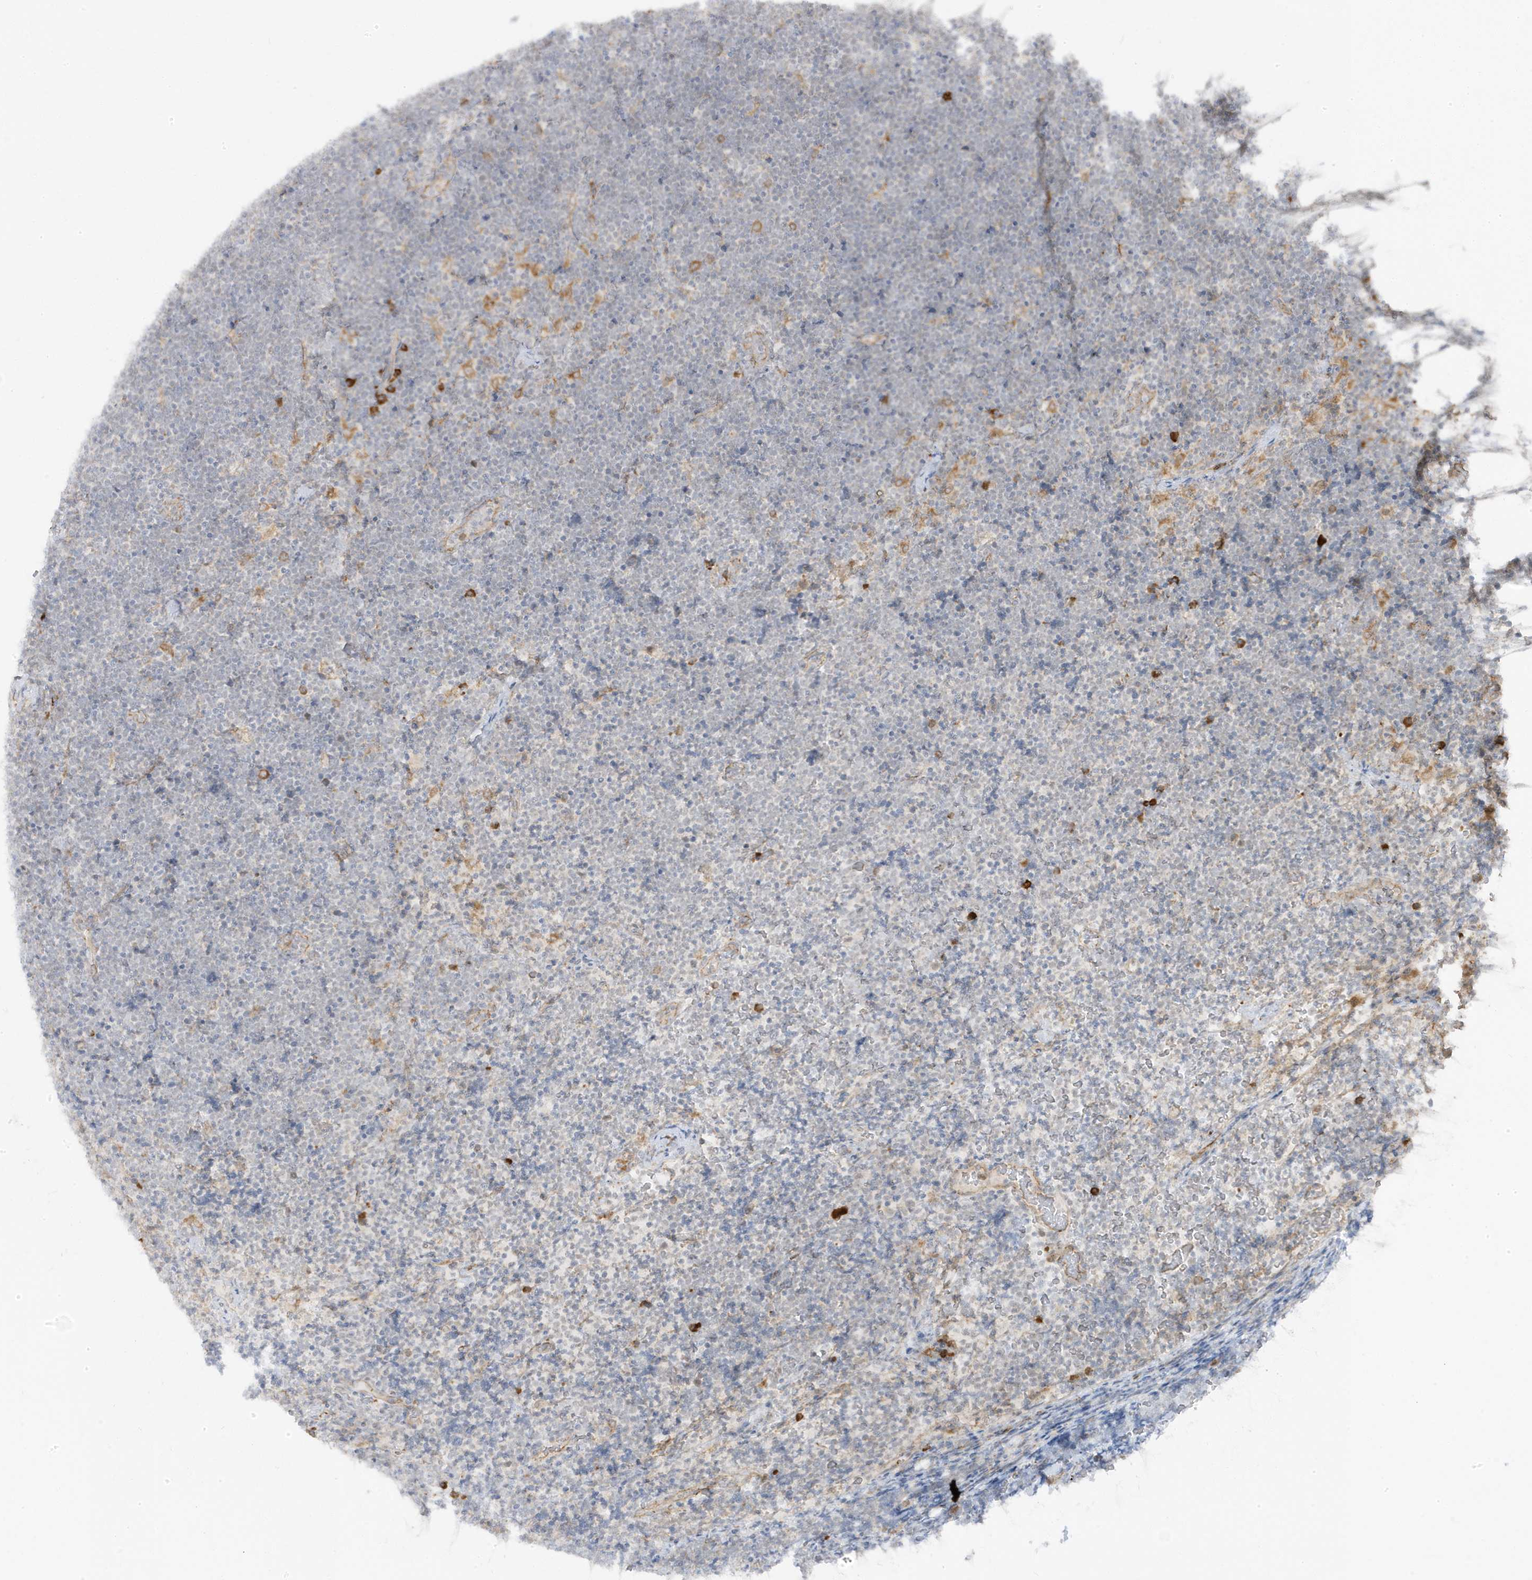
{"staining": {"intensity": "negative", "quantity": "none", "location": "none"}, "tissue": "lymphoma", "cell_type": "Tumor cells", "image_type": "cancer", "snomed": [{"axis": "morphology", "description": "Malignant lymphoma, non-Hodgkin's type, High grade"}, {"axis": "topography", "description": "Lymph node"}], "caption": "Lymphoma was stained to show a protein in brown. There is no significant expression in tumor cells.", "gene": "ZNF654", "patient": {"sex": "male", "age": 13}}